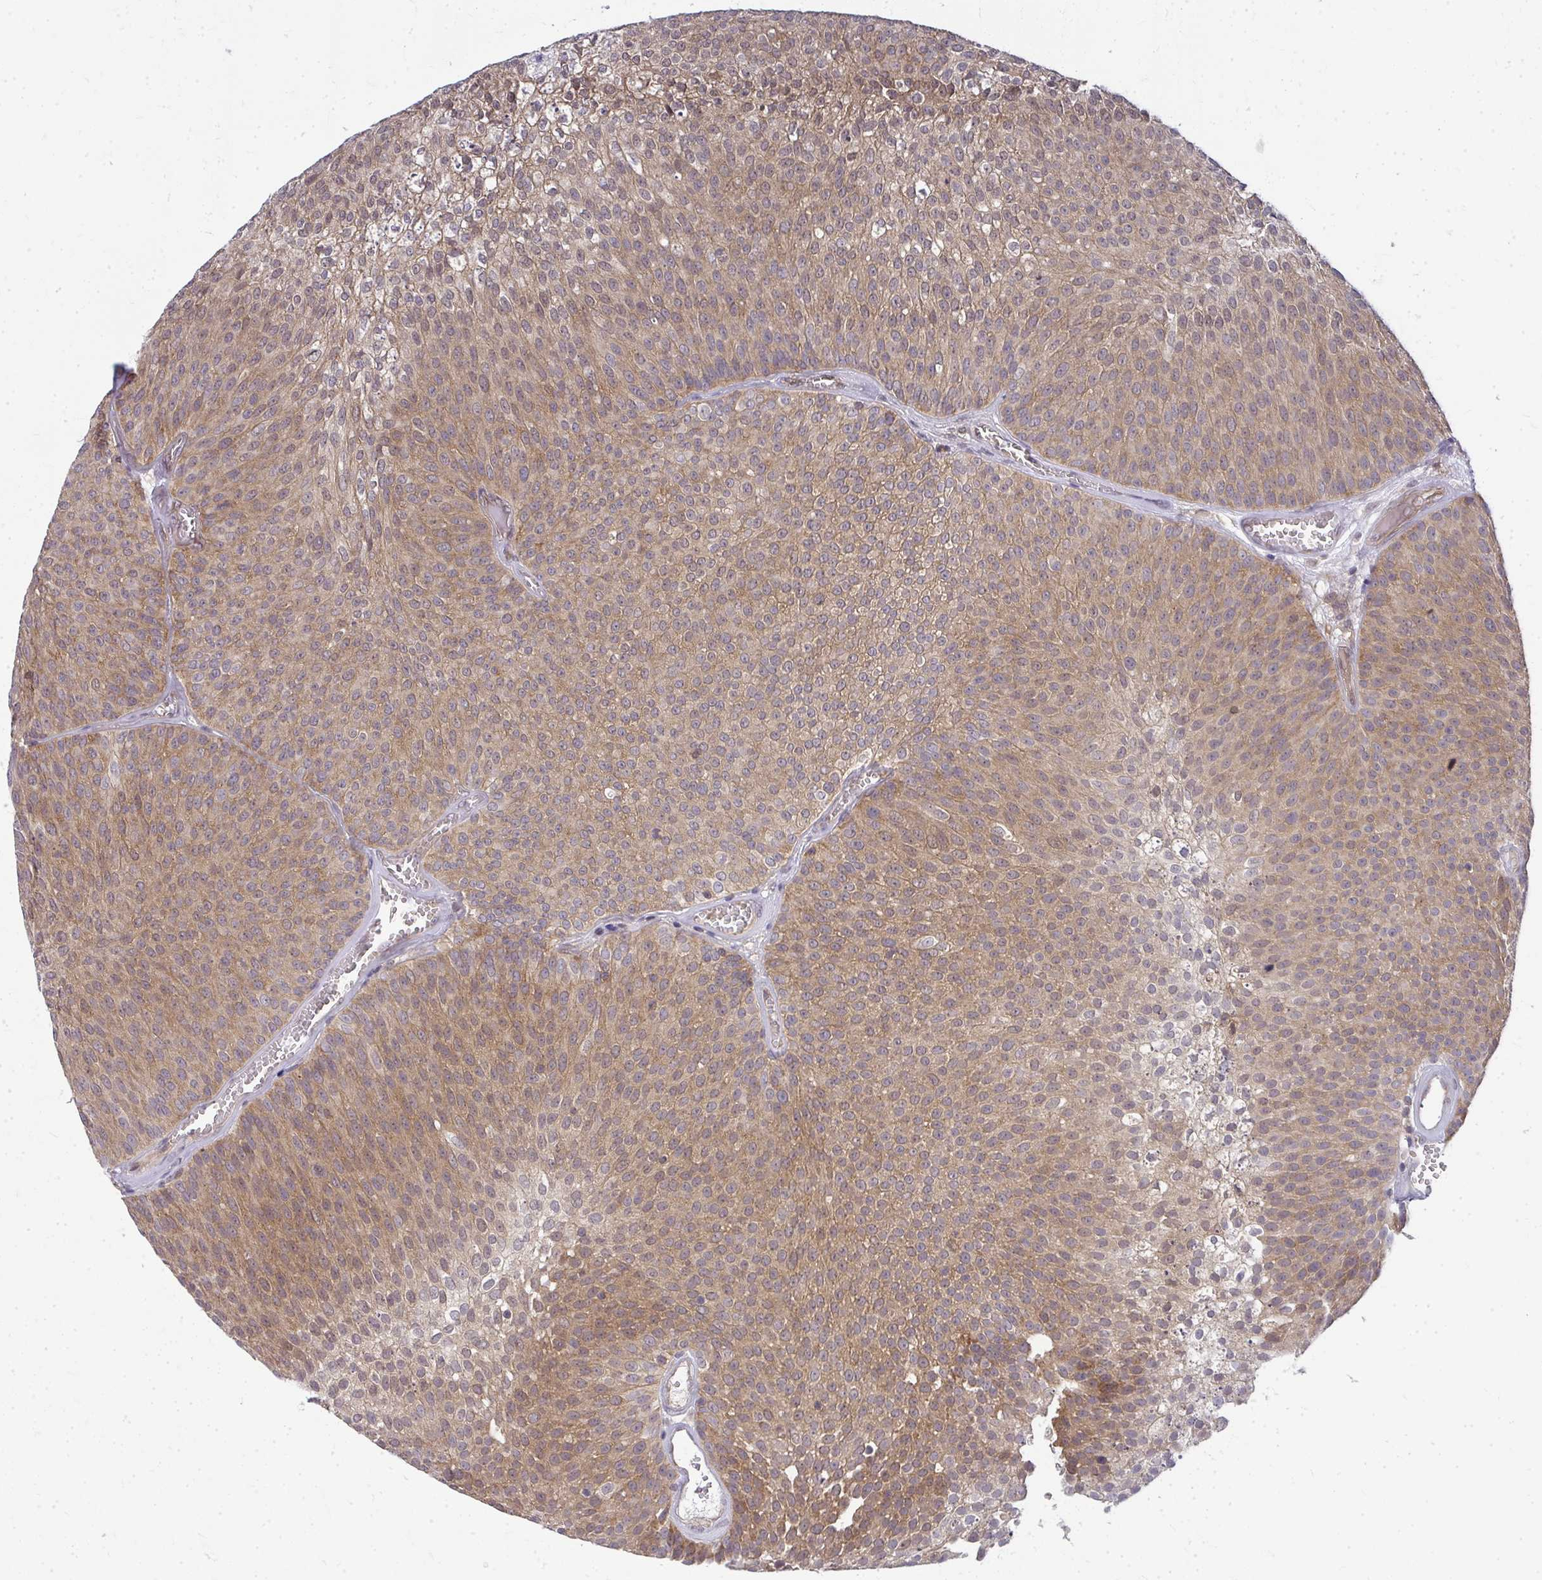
{"staining": {"intensity": "moderate", "quantity": ">75%", "location": "cytoplasmic/membranous"}, "tissue": "urothelial cancer", "cell_type": "Tumor cells", "image_type": "cancer", "snomed": [{"axis": "morphology", "description": "Urothelial carcinoma, Low grade"}, {"axis": "topography", "description": "Urinary bladder"}], "caption": "A micrograph of urothelial cancer stained for a protein displays moderate cytoplasmic/membranous brown staining in tumor cells.", "gene": "HDHD2", "patient": {"sex": "female", "age": 79}}